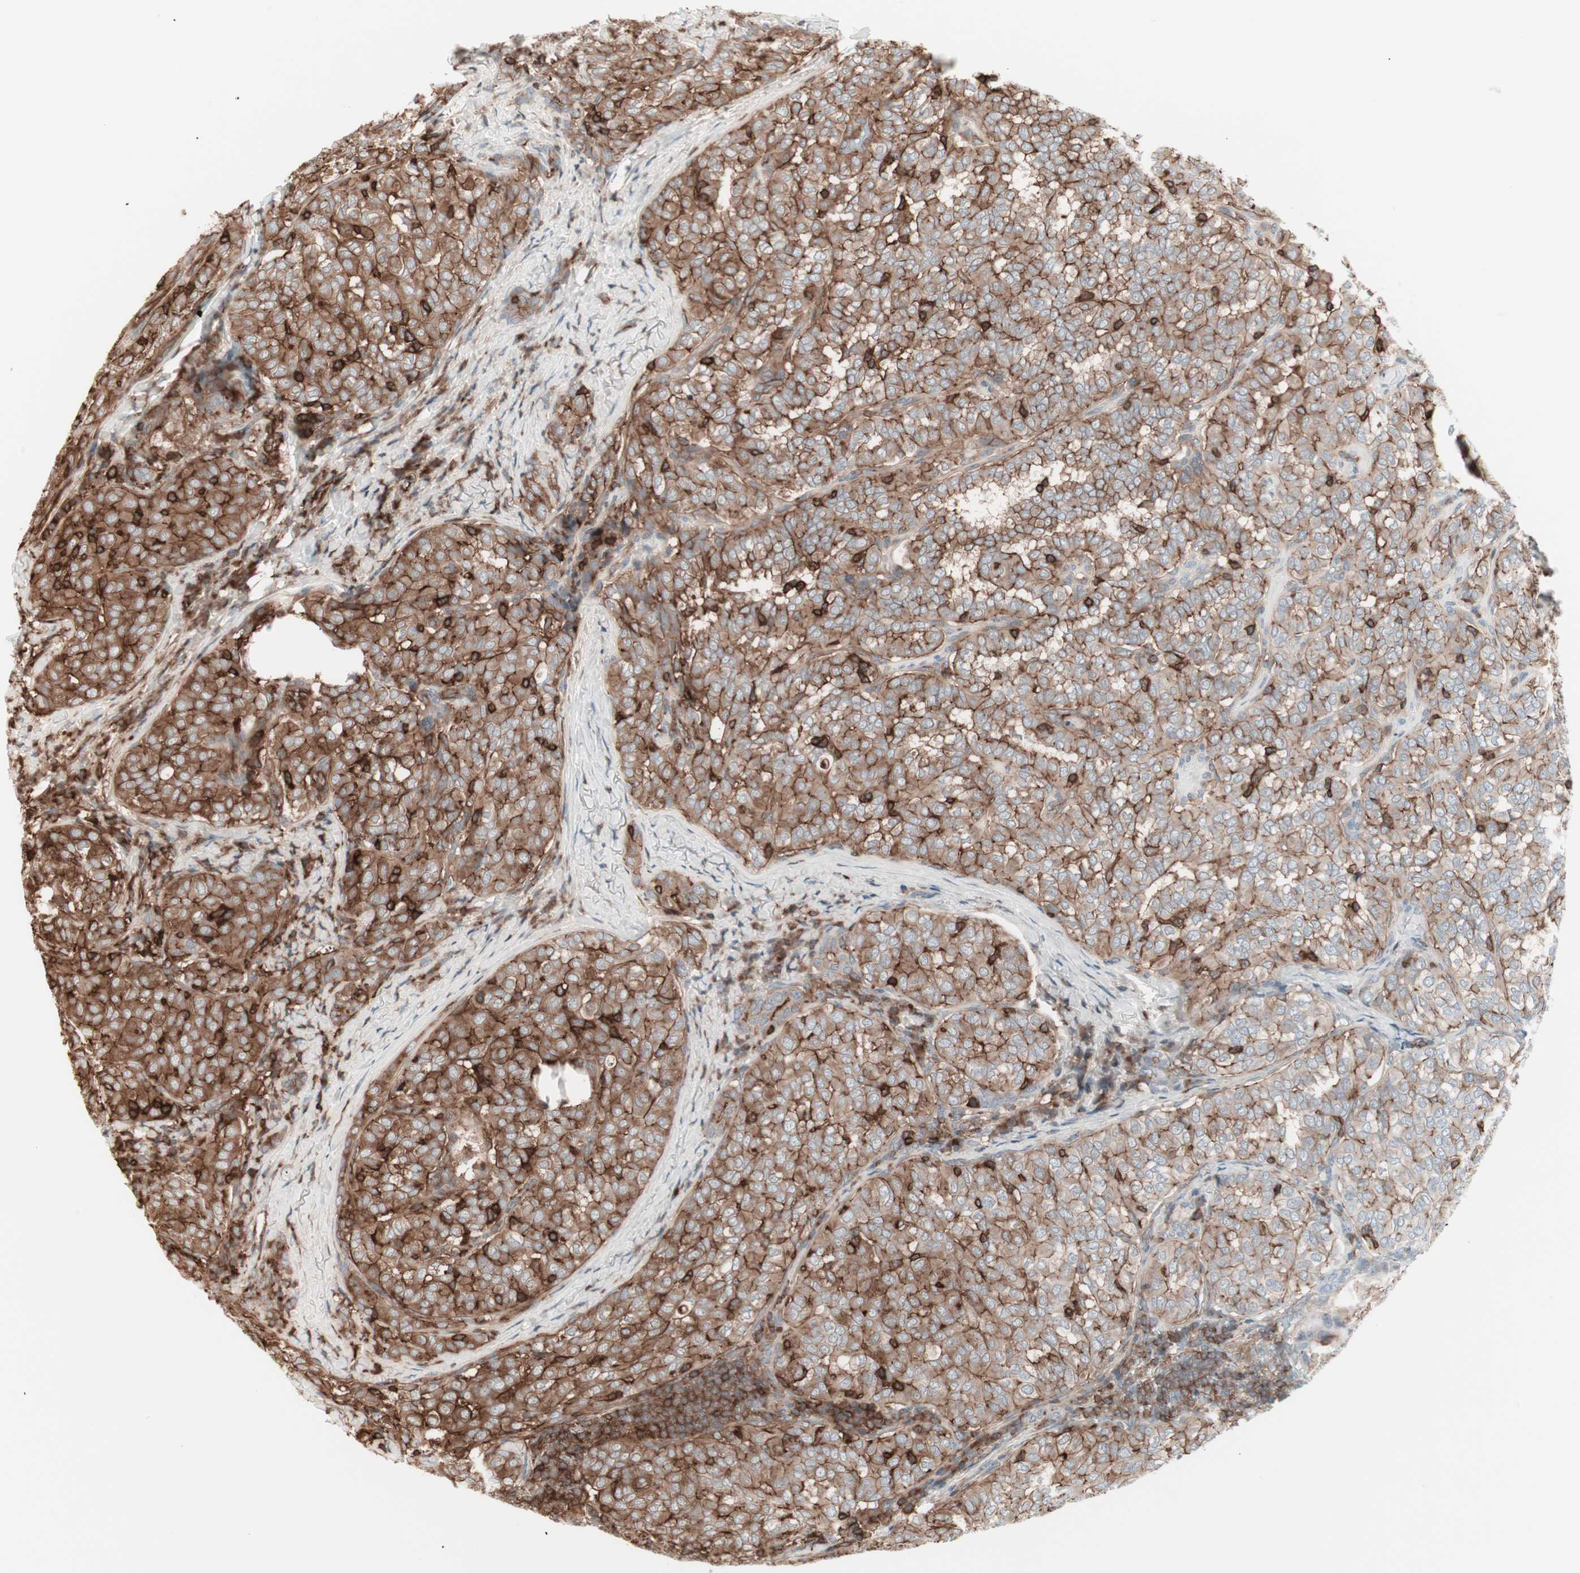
{"staining": {"intensity": "strong", "quantity": ">75%", "location": "cytoplasmic/membranous"}, "tissue": "thyroid cancer", "cell_type": "Tumor cells", "image_type": "cancer", "snomed": [{"axis": "morphology", "description": "Normal tissue, NOS"}, {"axis": "morphology", "description": "Papillary adenocarcinoma, NOS"}, {"axis": "topography", "description": "Thyroid gland"}], "caption": "Thyroid cancer (papillary adenocarcinoma) stained for a protein (brown) demonstrates strong cytoplasmic/membranous positive positivity in about >75% of tumor cells.", "gene": "TCP11L1", "patient": {"sex": "female", "age": 30}}